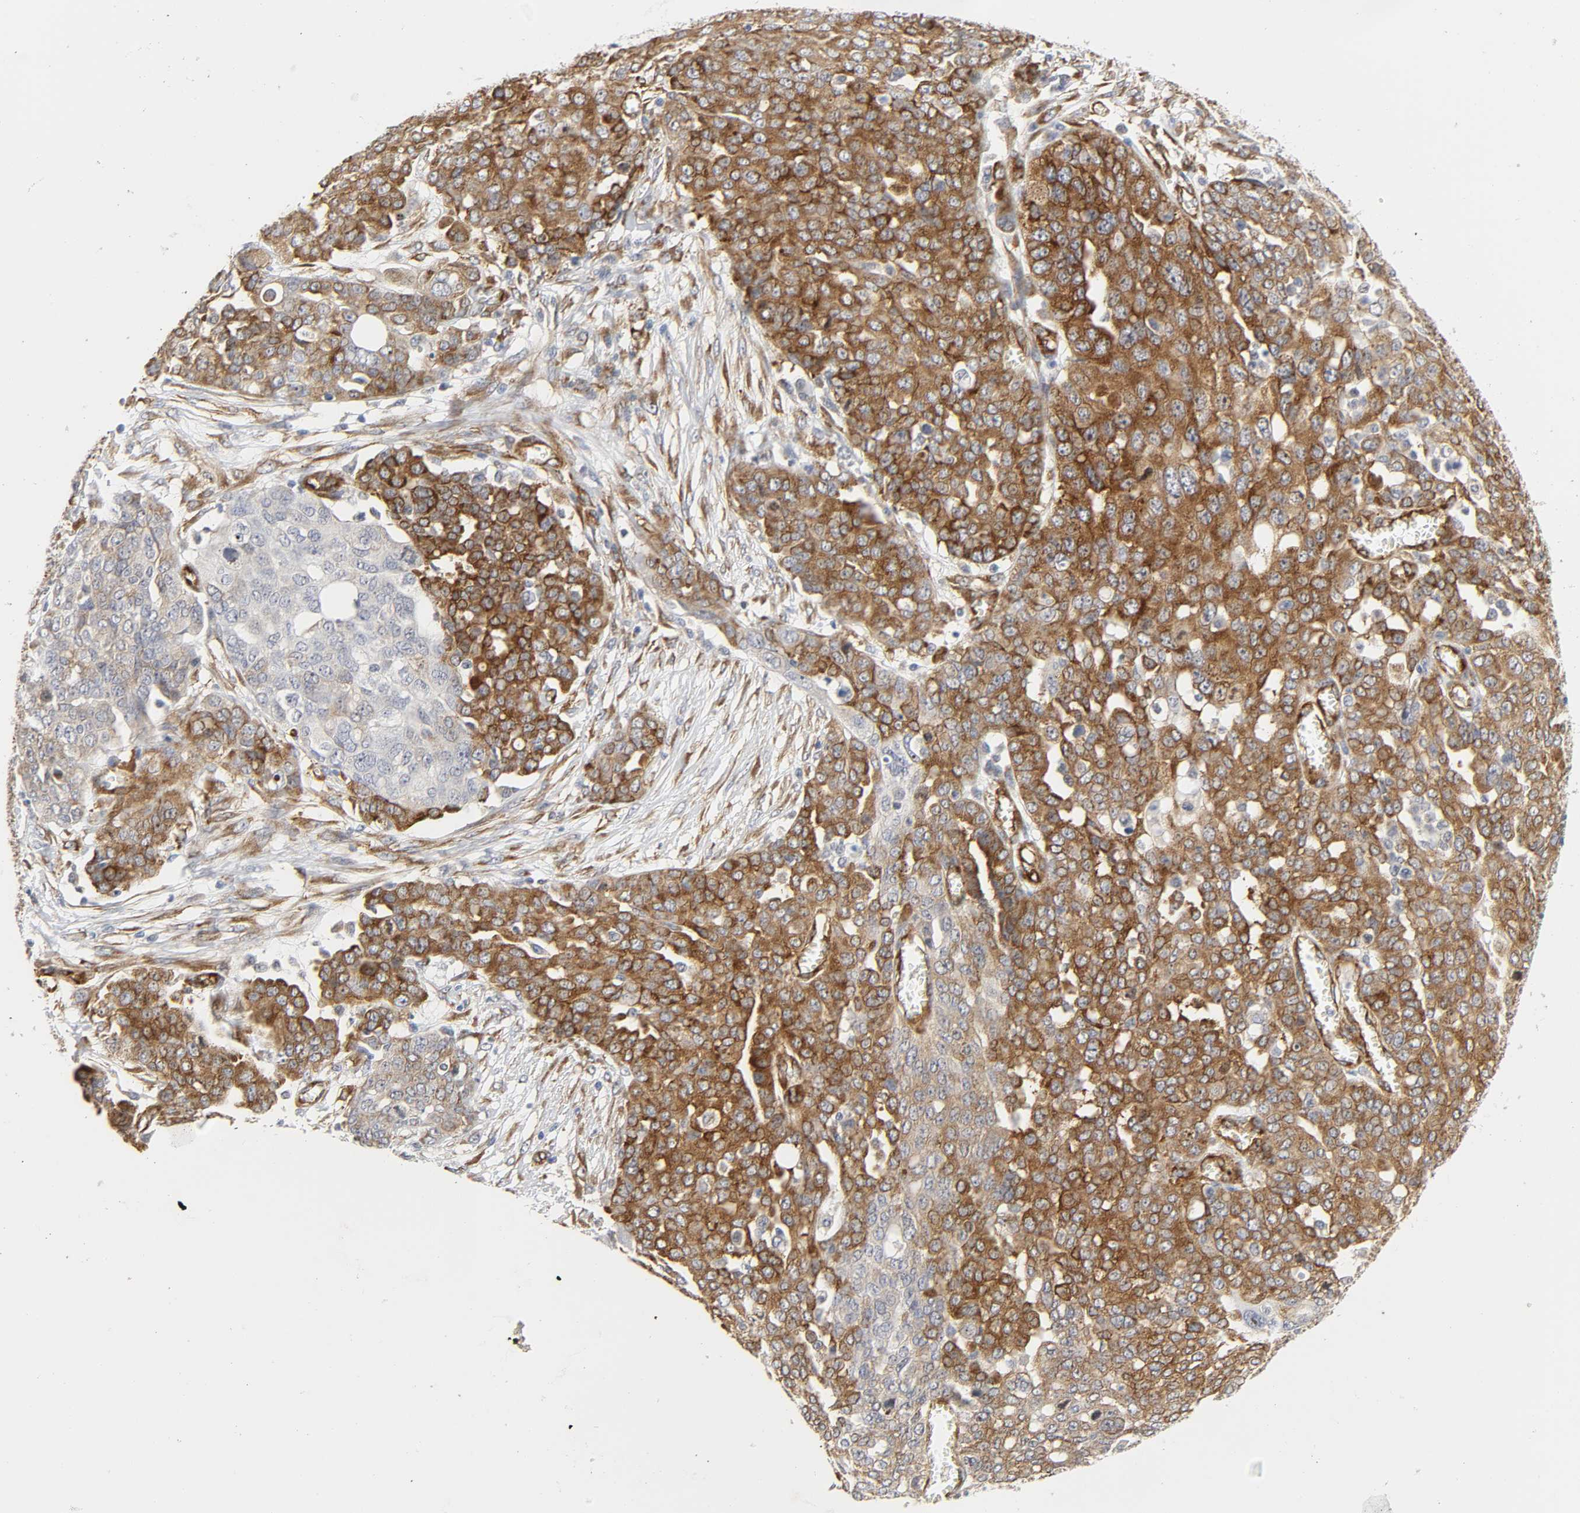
{"staining": {"intensity": "moderate", "quantity": ">75%", "location": "cytoplasmic/membranous"}, "tissue": "ovarian cancer", "cell_type": "Tumor cells", "image_type": "cancer", "snomed": [{"axis": "morphology", "description": "Cystadenocarcinoma, serous, NOS"}, {"axis": "topography", "description": "Soft tissue"}, {"axis": "topography", "description": "Ovary"}], "caption": "A micrograph of ovarian cancer stained for a protein shows moderate cytoplasmic/membranous brown staining in tumor cells.", "gene": "DOCK1", "patient": {"sex": "female", "age": 57}}